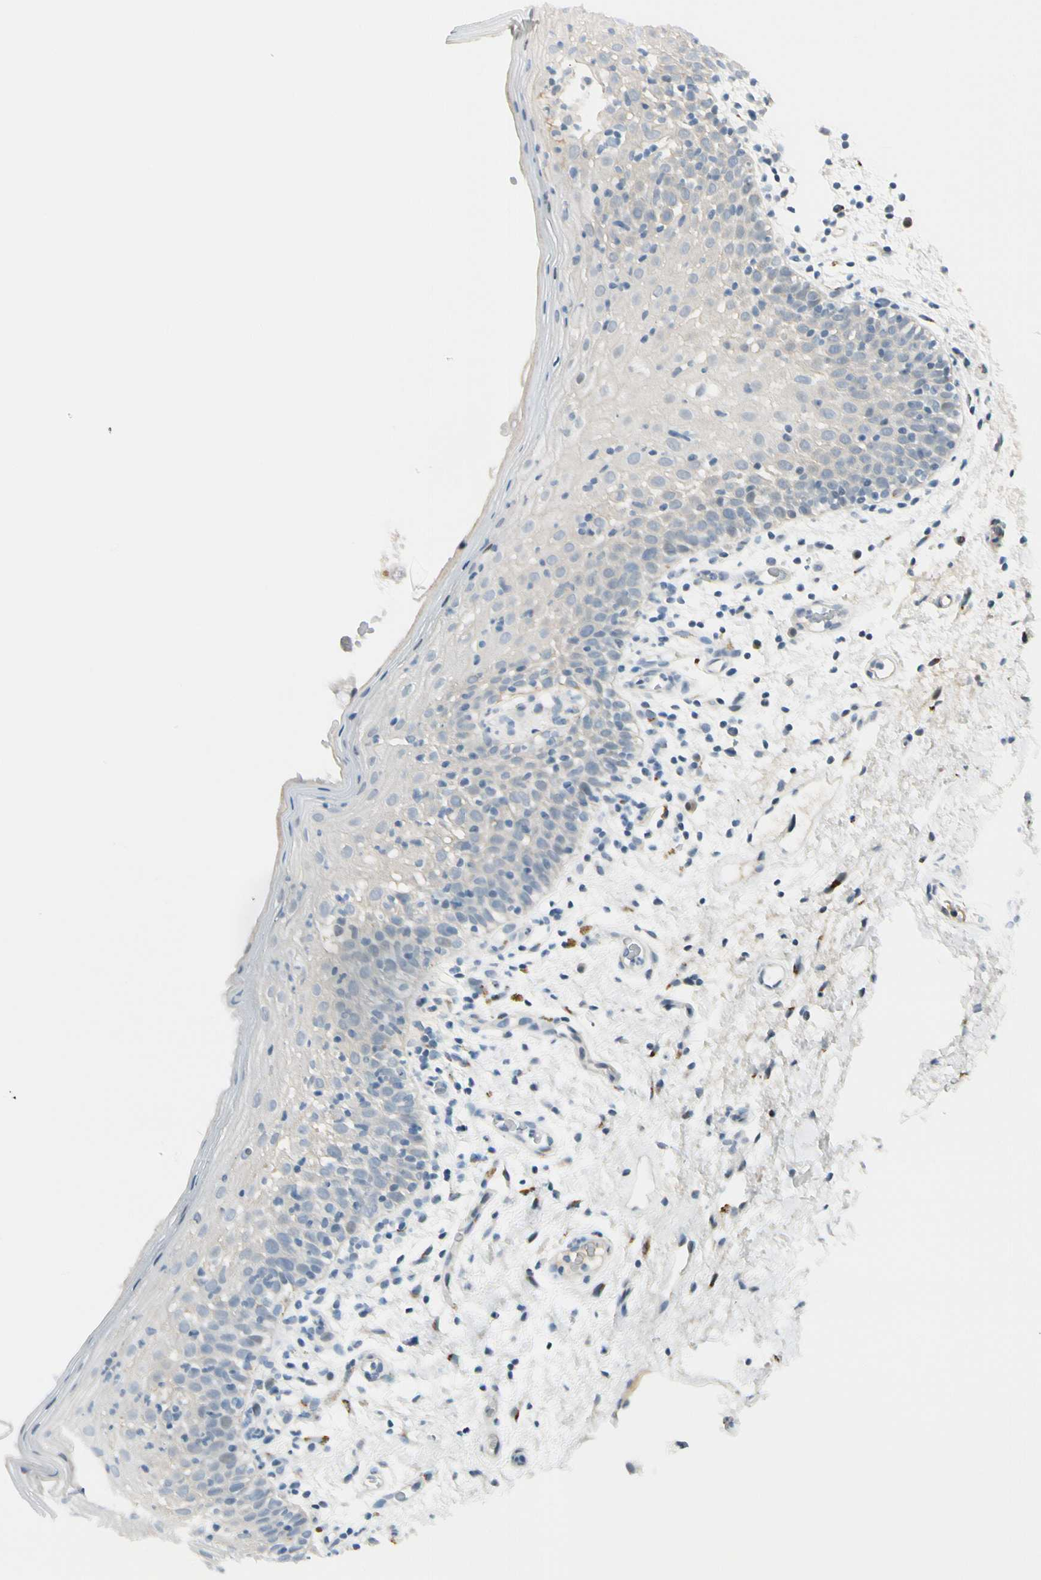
{"staining": {"intensity": "negative", "quantity": "none", "location": "none"}, "tissue": "oral mucosa", "cell_type": "Squamous epithelial cells", "image_type": "normal", "snomed": [{"axis": "morphology", "description": "Normal tissue, NOS"}, {"axis": "morphology", "description": "Squamous cell carcinoma, NOS"}, {"axis": "topography", "description": "Skeletal muscle"}, {"axis": "topography", "description": "Oral tissue"}], "caption": "High power microscopy photomicrograph of an immunohistochemistry (IHC) micrograph of unremarkable oral mucosa, revealing no significant expression in squamous epithelial cells.", "gene": "B4GALNT1", "patient": {"sex": "male", "age": 71}}